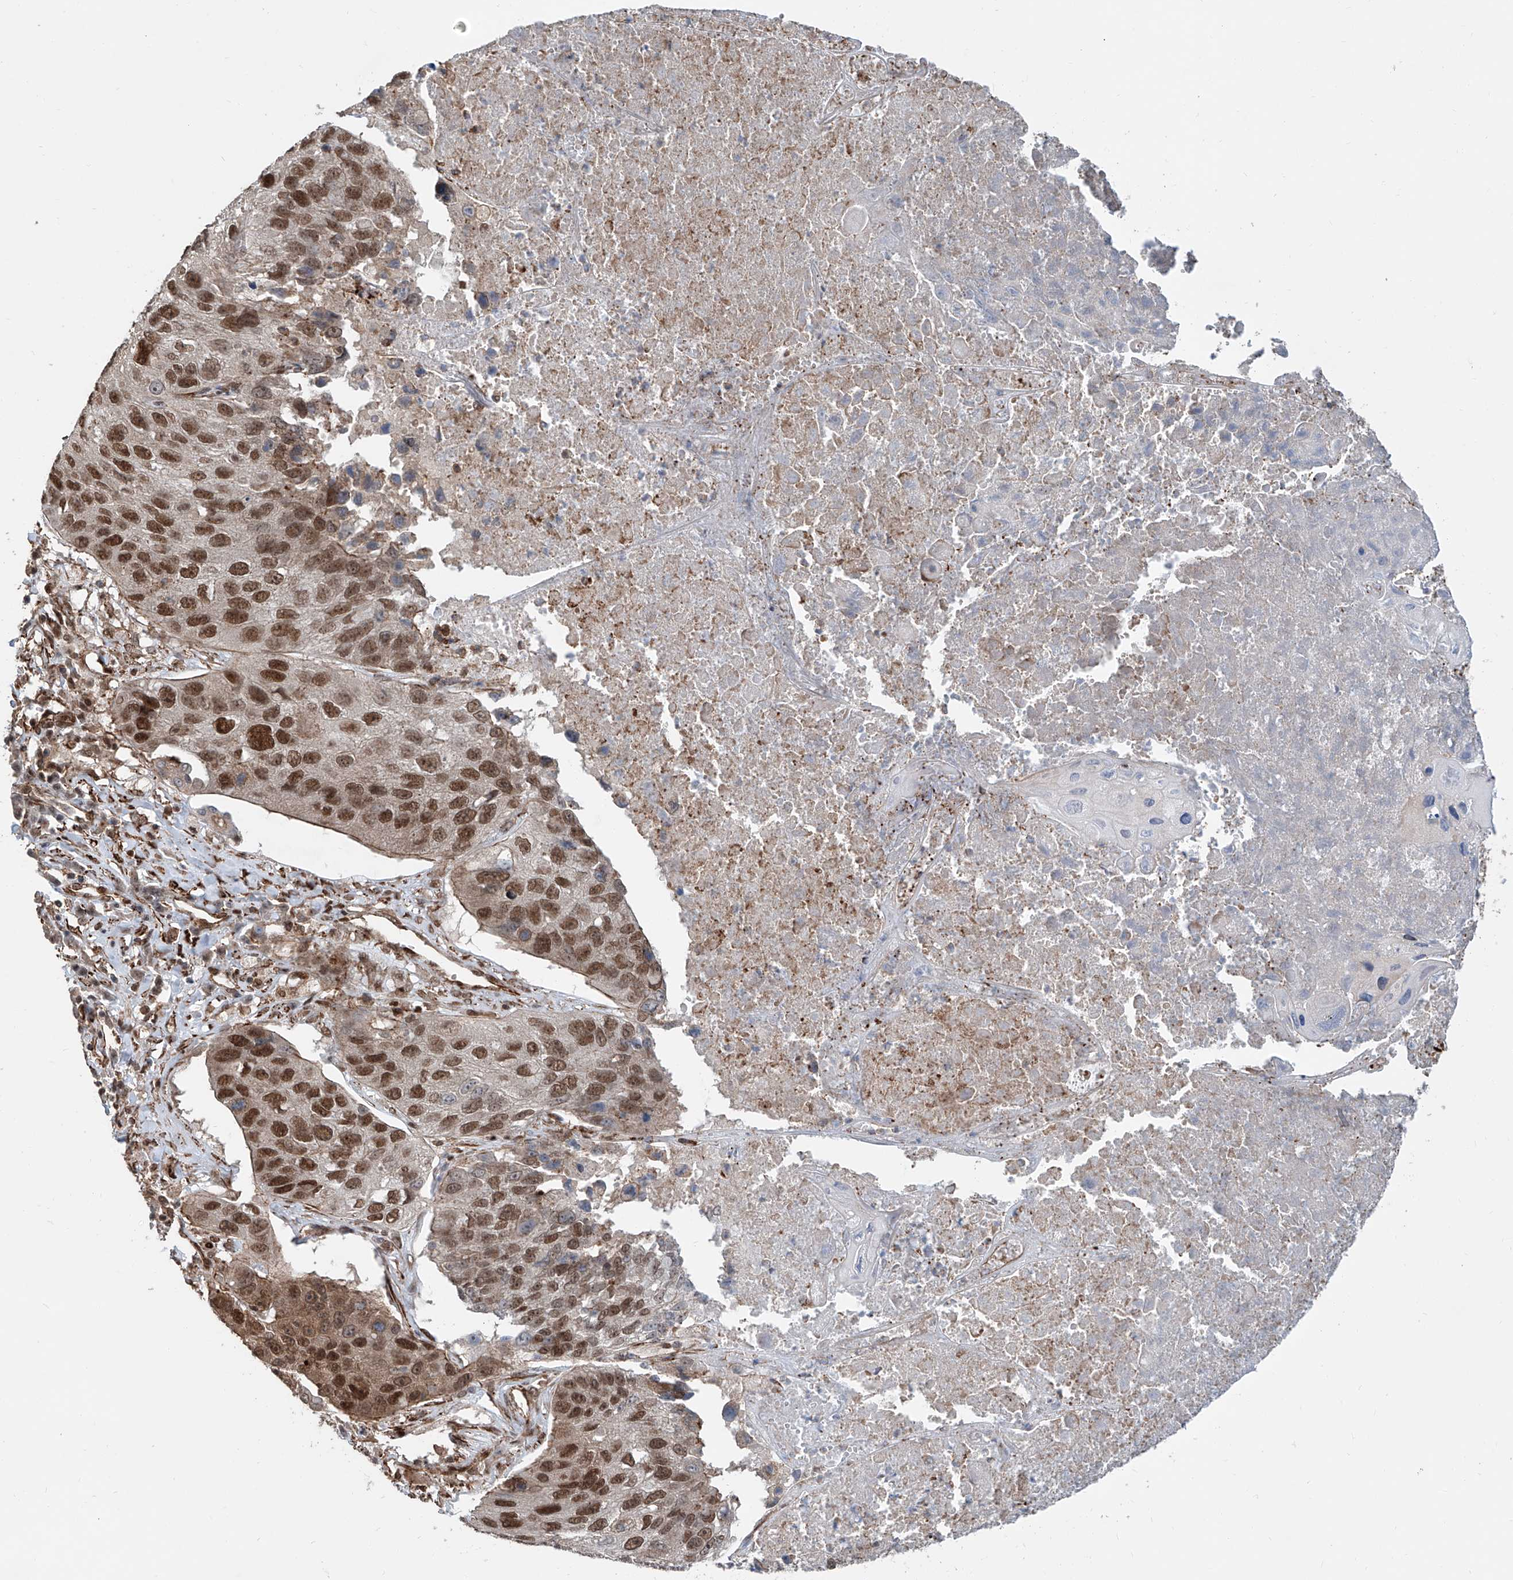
{"staining": {"intensity": "moderate", "quantity": ">75%", "location": "nuclear"}, "tissue": "lung cancer", "cell_type": "Tumor cells", "image_type": "cancer", "snomed": [{"axis": "morphology", "description": "Squamous cell carcinoma, NOS"}, {"axis": "topography", "description": "Lung"}], "caption": "This histopathology image displays immunohistochemistry (IHC) staining of human lung squamous cell carcinoma, with medium moderate nuclear expression in approximately >75% of tumor cells.", "gene": "SDE2", "patient": {"sex": "male", "age": 61}}